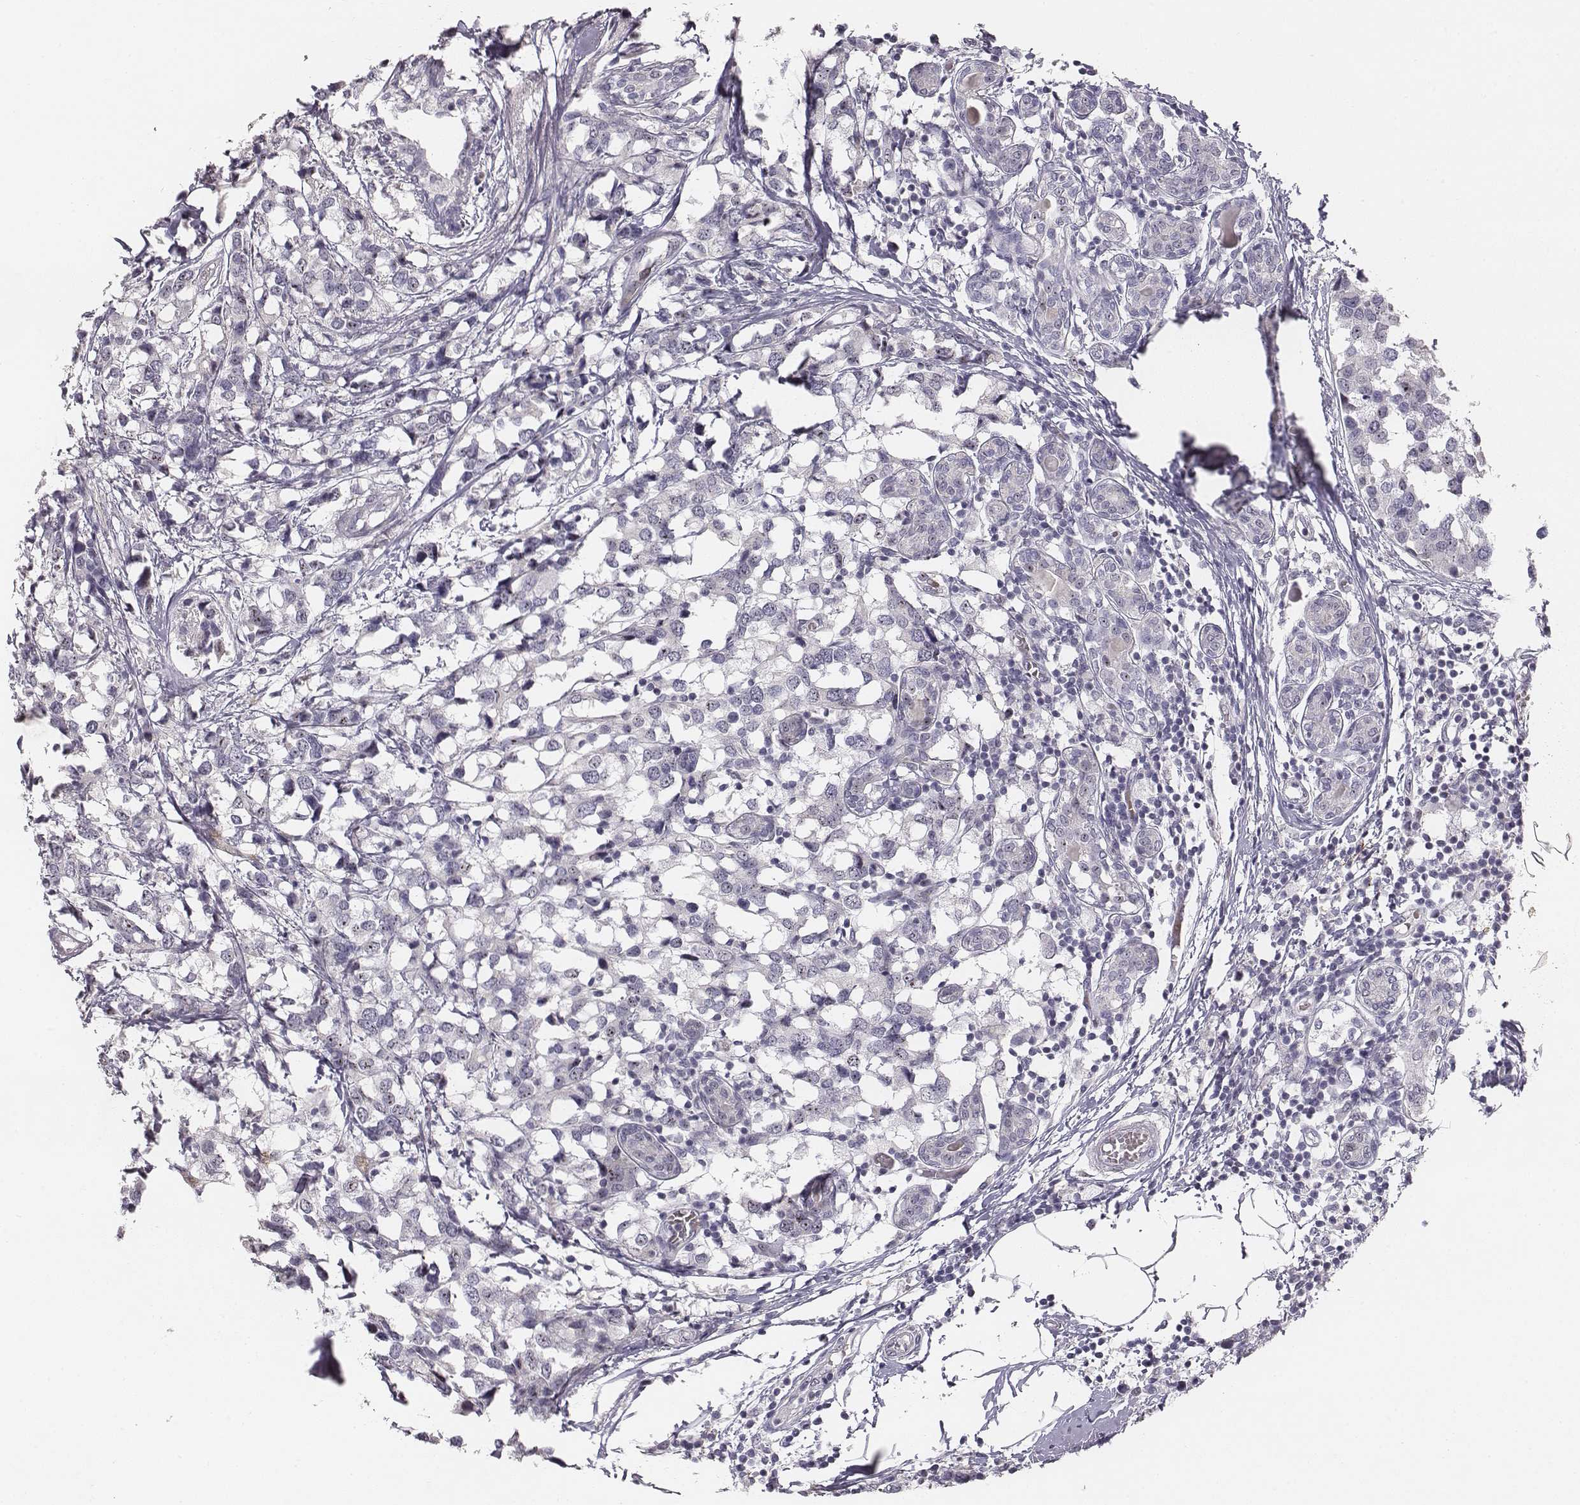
{"staining": {"intensity": "negative", "quantity": "none", "location": "none"}, "tissue": "breast cancer", "cell_type": "Tumor cells", "image_type": "cancer", "snomed": [{"axis": "morphology", "description": "Lobular carcinoma"}, {"axis": "topography", "description": "Breast"}], "caption": "Human lobular carcinoma (breast) stained for a protein using immunohistochemistry shows no staining in tumor cells.", "gene": "NIFK", "patient": {"sex": "female", "age": 59}}